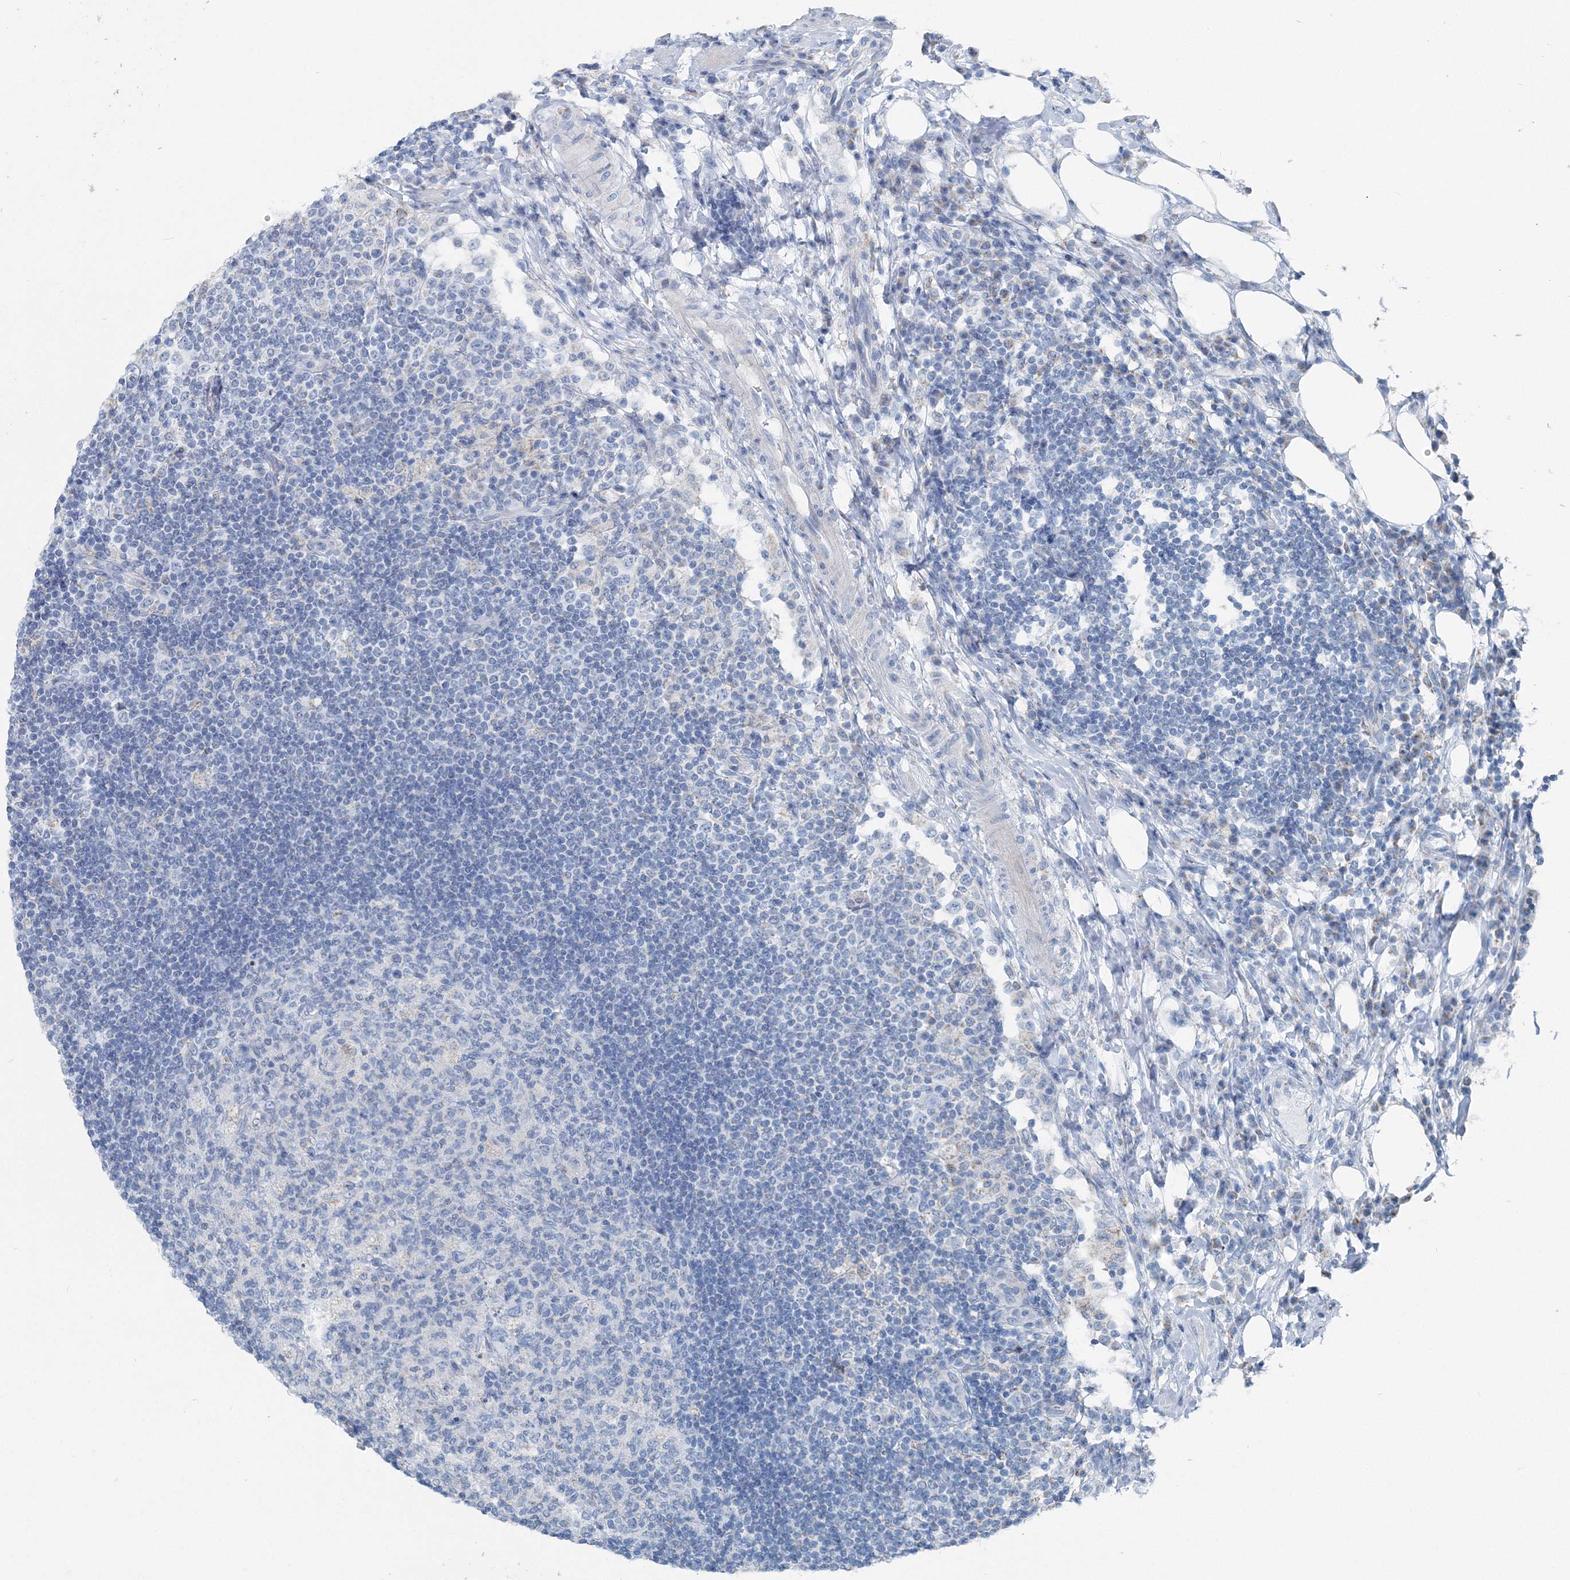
{"staining": {"intensity": "negative", "quantity": "none", "location": "none"}, "tissue": "lymph node", "cell_type": "Germinal center cells", "image_type": "normal", "snomed": [{"axis": "morphology", "description": "Normal tissue, NOS"}, {"axis": "topography", "description": "Lymph node"}], "caption": "IHC micrograph of normal human lymph node stained for a protein (brown), which exhibits no expression in germinal center cells.", "gene": "GABARAPL2", "patient": {"sex": "female", "age": 53}}